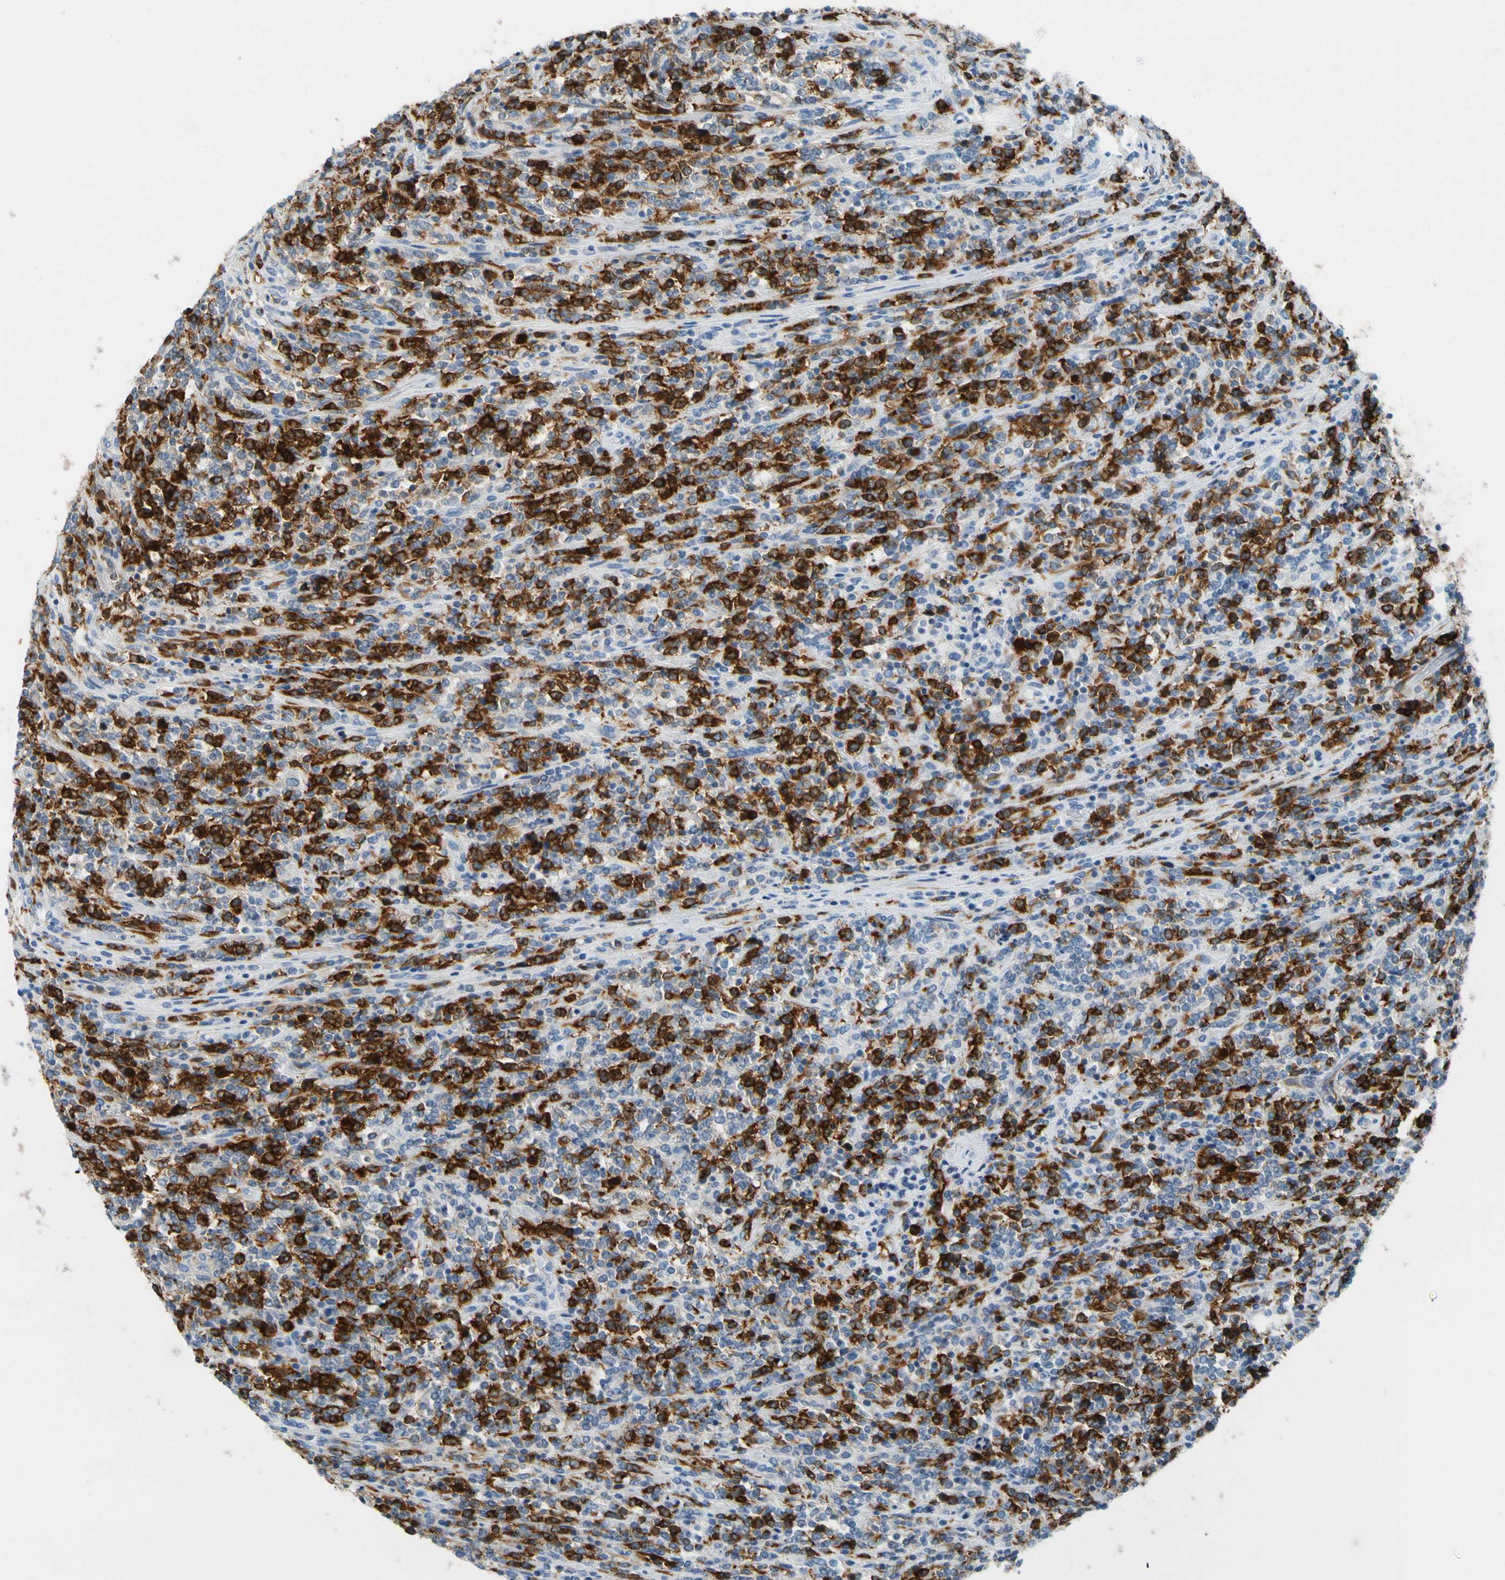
{"staining": {"intensity": "strong", "quantity": ">75%", "location": "cytoplasmic/membranous"}, "tissue": "lymphoma", "cell_type": "Tumor cells", "image_type": "cancer", "snomed": [{"axis": "morphology", "description": "Malignant lymphoma, non-Hodgkin's type, High grade"}, {"axis": "topography", "description": "Soft tissue"}], "caption": "Immunohistochemistry of lymphoma reveals high levels of strong cytoplasmic/membranous staining in approximately >75% of tumor cells.", "gene": "TACC3", "patient": {"sex": "male", "age": 18}}